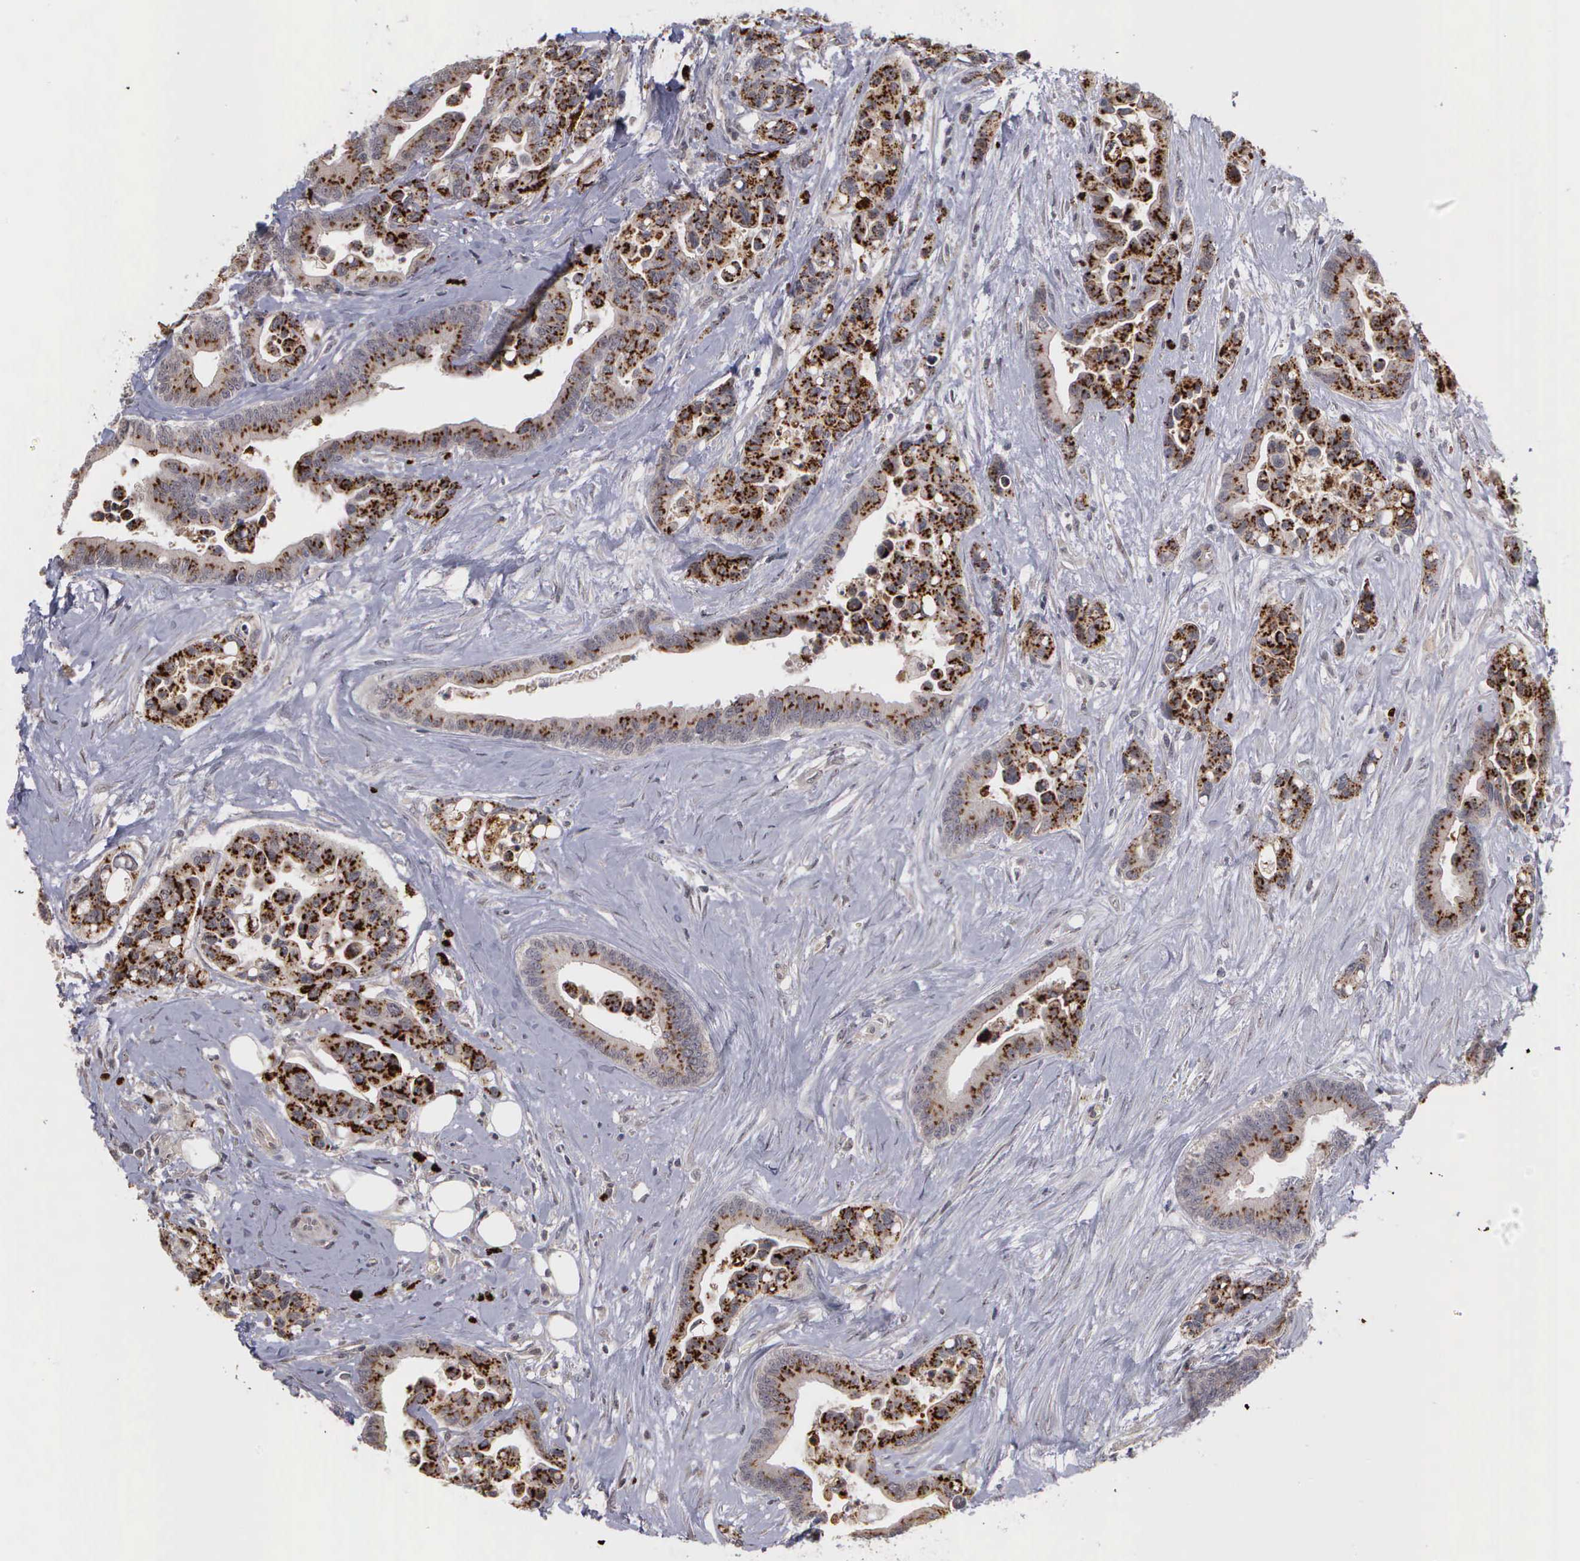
{"staining": {"intensity": "strong", "quantity": ">75%", "location": "cytoplasmic/membranous"}, "tissue": "colorectal cancer", "cell_type": "Tumor cells", "image_type": "cancer", "snomed": [{"axis": "morphology", "description": "Adenocarcinoma, NOS"}, {"axis": "topography", "description": "Colon"}], "caption": "IHC (DAB (3,3'-diaminobenzidine)) staining of human colorectal cancer (adenocarcinoma) displays strong cytoplasmic/membranous protein expression in approximately >75% of tumor cells. (brown staining indicates protein expression, while blue staining denotes nuclei).", "gene": "MMP9", "patient": {"sex": "male", "age": 82}}